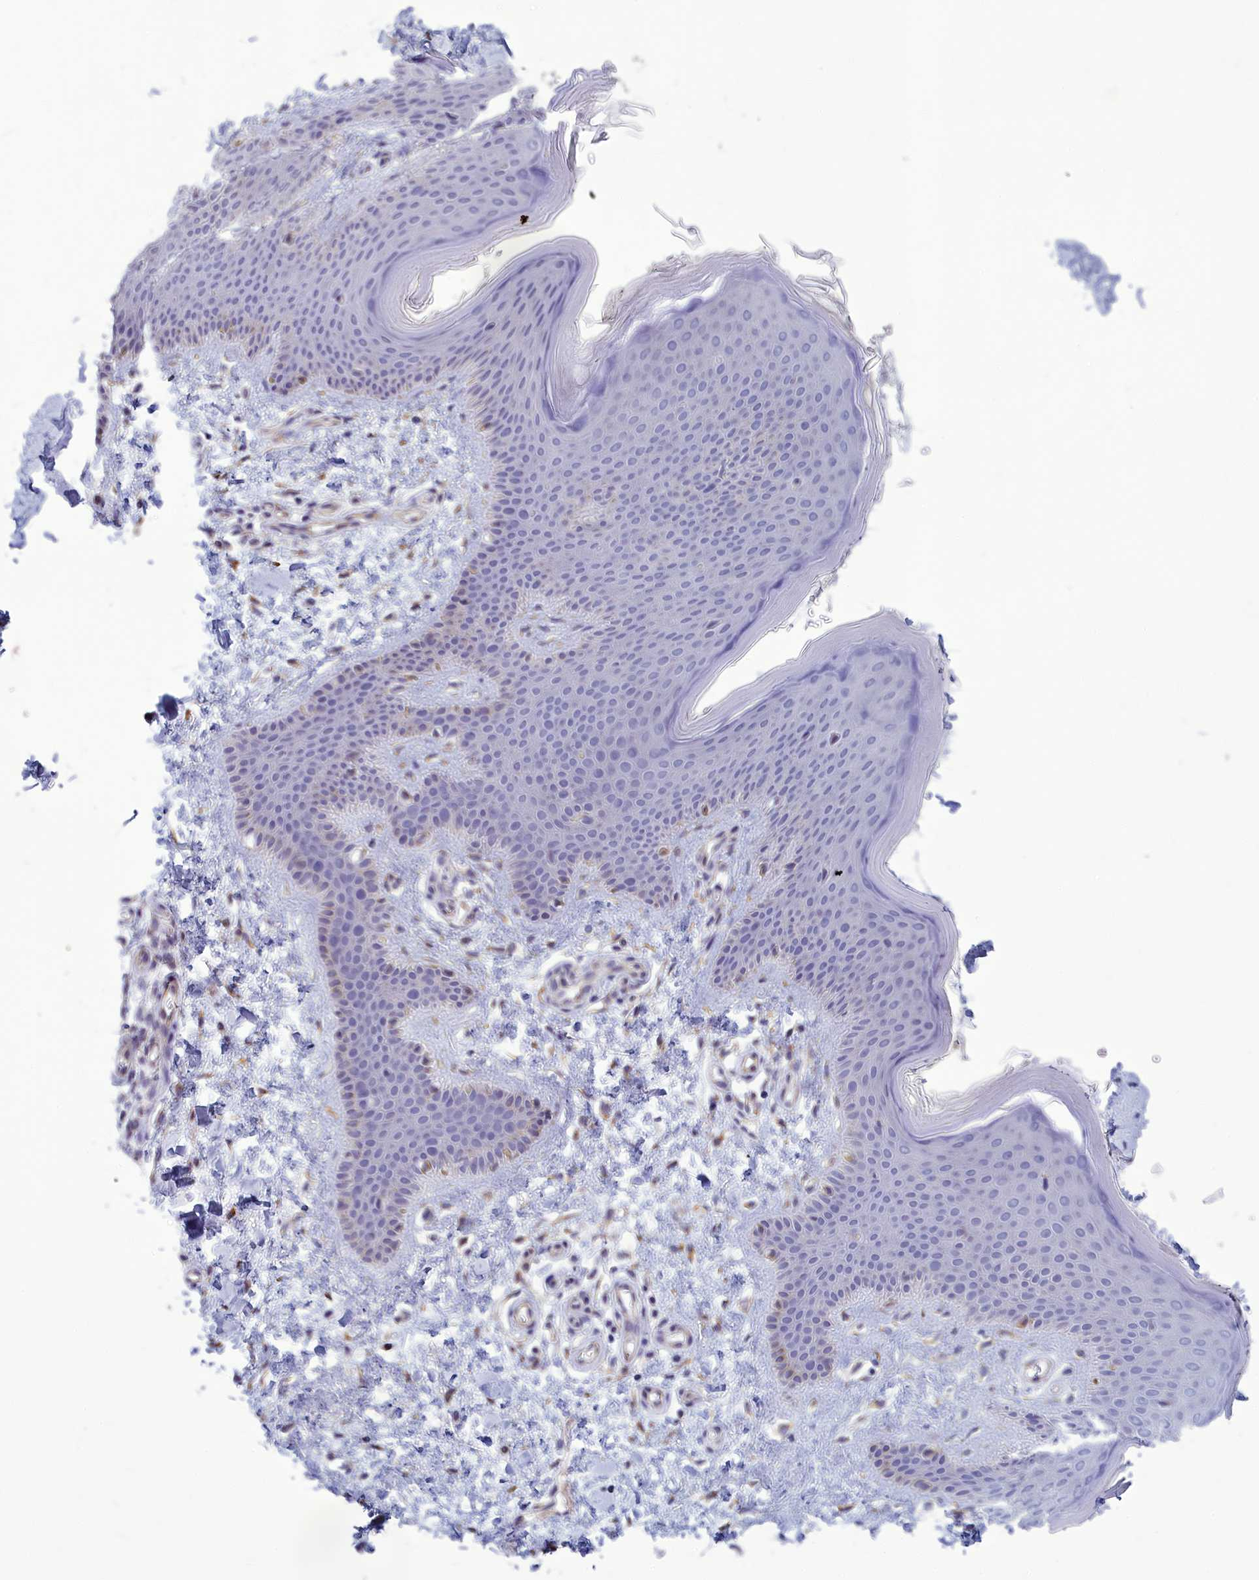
{"staining": {"intensity": "moderate", "quantity": ">75%", "location": "cytoplasmic/membranous"}, "tissue": "skin", "cell_type": "Fibroblasts", "image_type": "normal", "snomed": [{"axis": "morphology", "description": "Normal tissue, NOS"}, {"axis": "topography", "description": "Skin"}], "caption": "Protein analysis of normal skin demonstrates moderate cytoplasmic/membranous expression in approximately >75% of fibroblasts.", "gene": "CENATAC", "patient": {"sex": "male", "age": 36}}